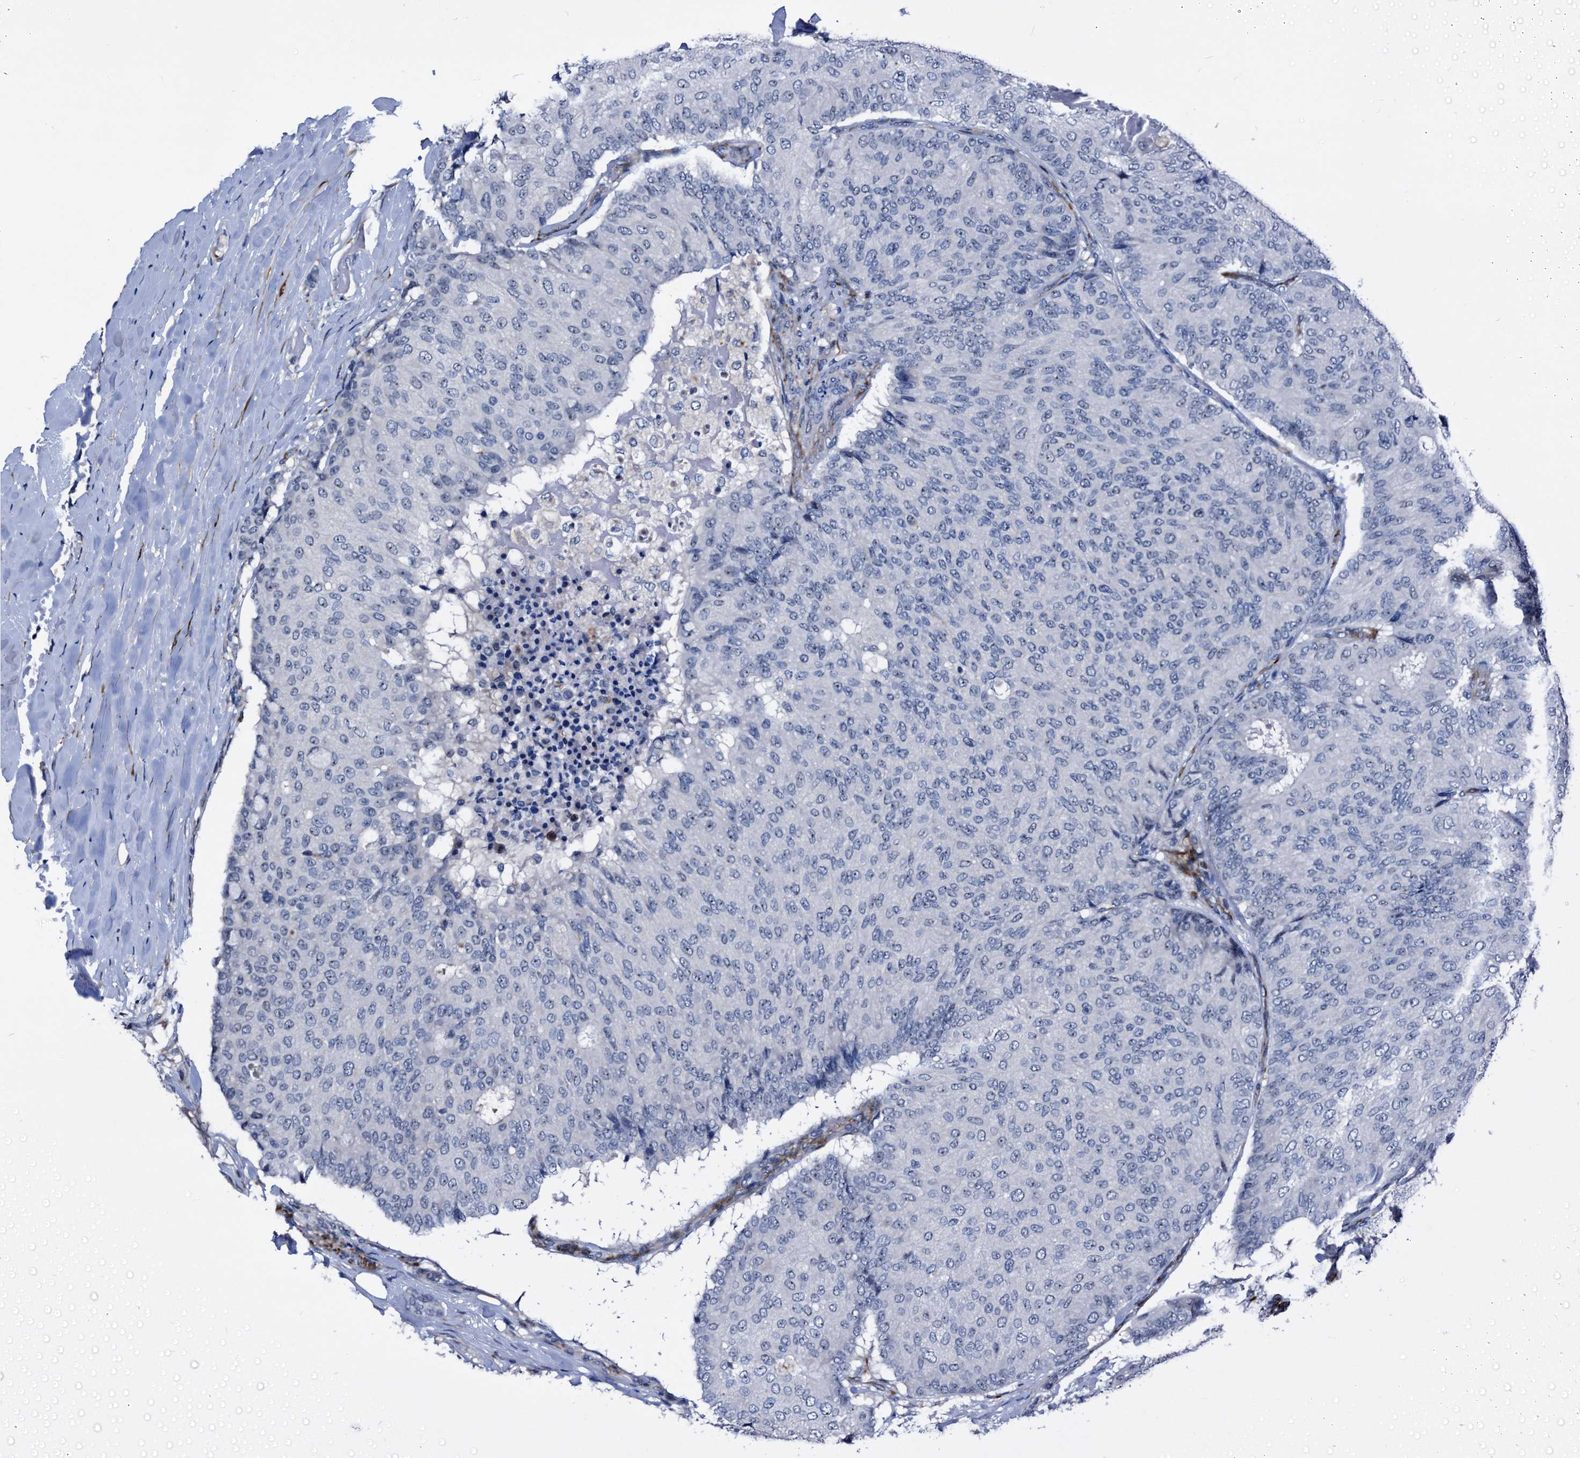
{"staining": {"intensity": "weak", "quantity": "<25%", "location": "nuclear"}, "tissue": "breast cancer", "cell_type": "Tumor cells", "image_type": "cancer", "snomed": [{"axis": "morphology", "description": "Duct carcinoma"}, {"axis": "topography", "description": "Breast"}], "caption": "IHC of intraductal carcinoma (breast) reveals no expression in tumor cells. Nuclei are stained in blue.", "gene": "EMG1", "patient": {"sex": "female", "age": 75}}